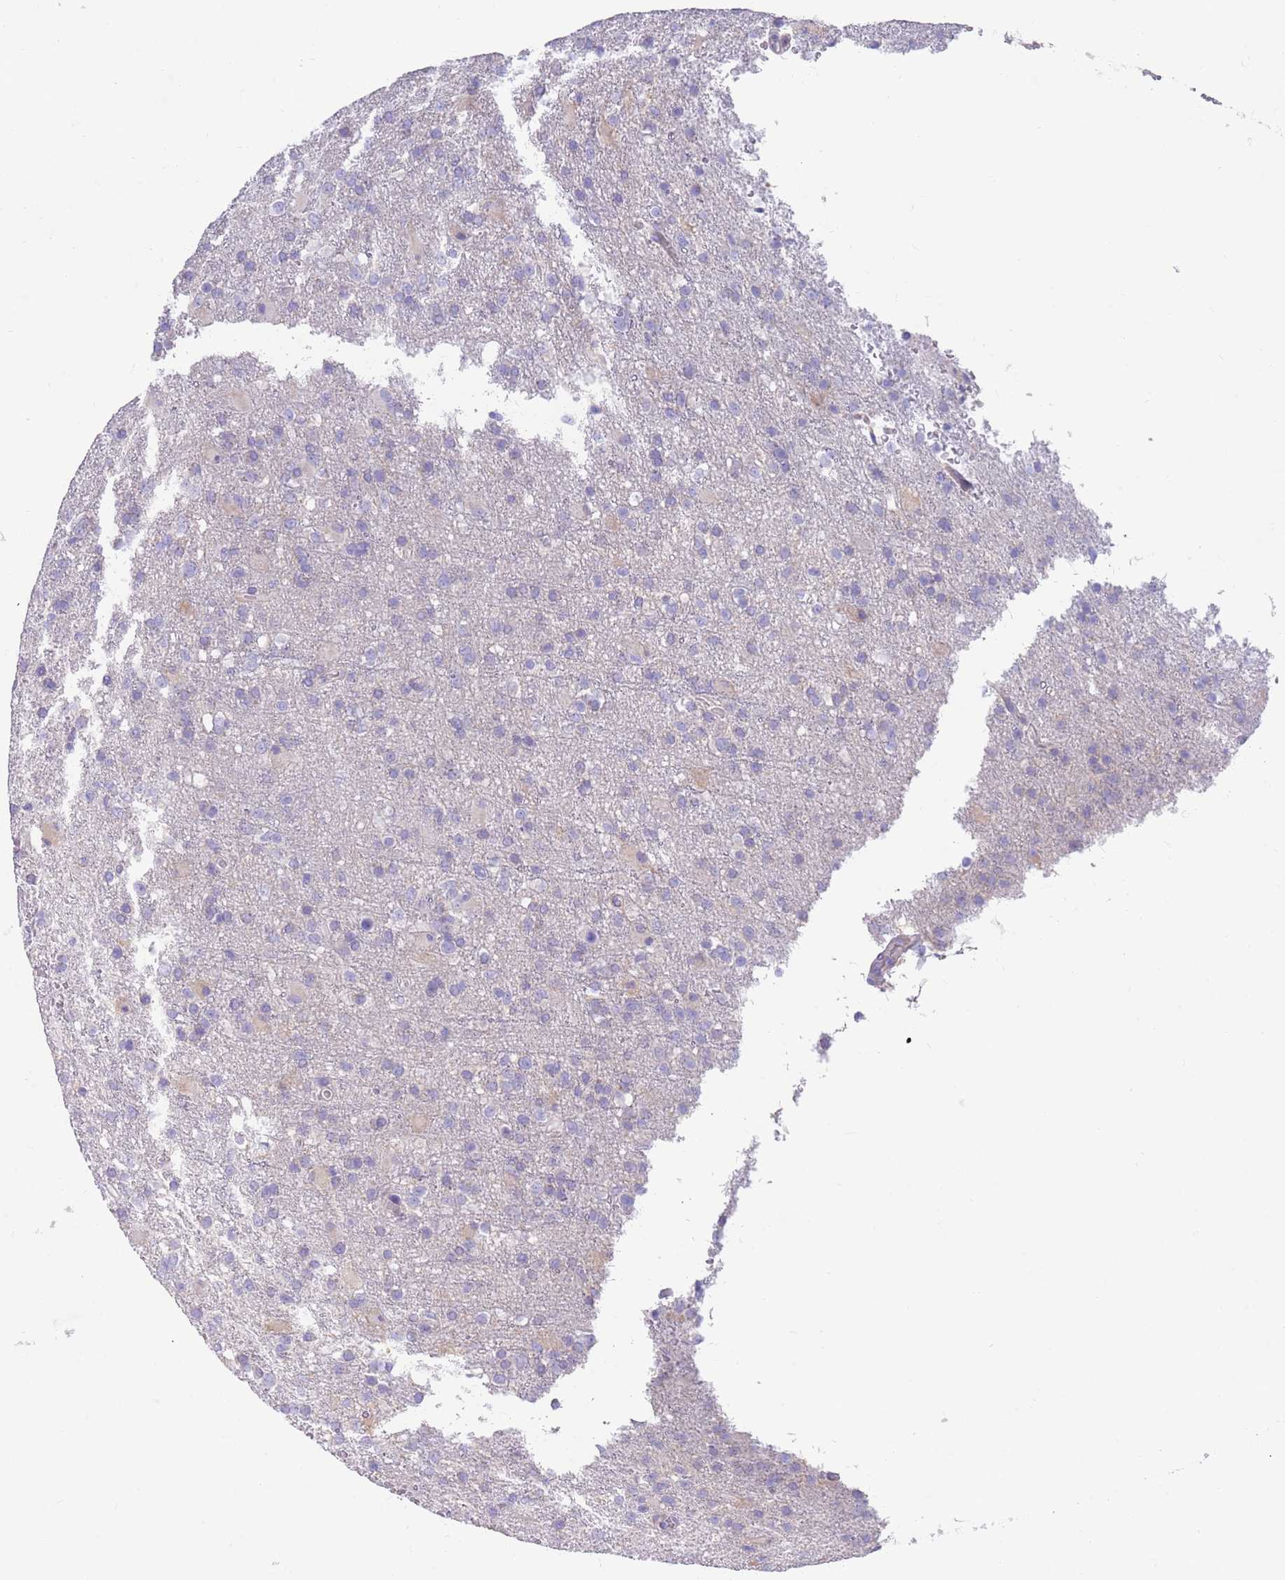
{"staining": {"intensity": "negative", "quantity": "none", "location": "none"}, "tissue": "glioma", "cell_type": "Tumor cells", "image_type": "cancer", "snomed": [{"axis": "morphology", "description": "Glioma, malignant, High grade"}, {"axis": "topography", "description": "Brain"}], "caption": "IHC of glioma displays no expression in tumor cells.", "gene": "CCDC149", "patient": {"sex": "female", "age": 74}}